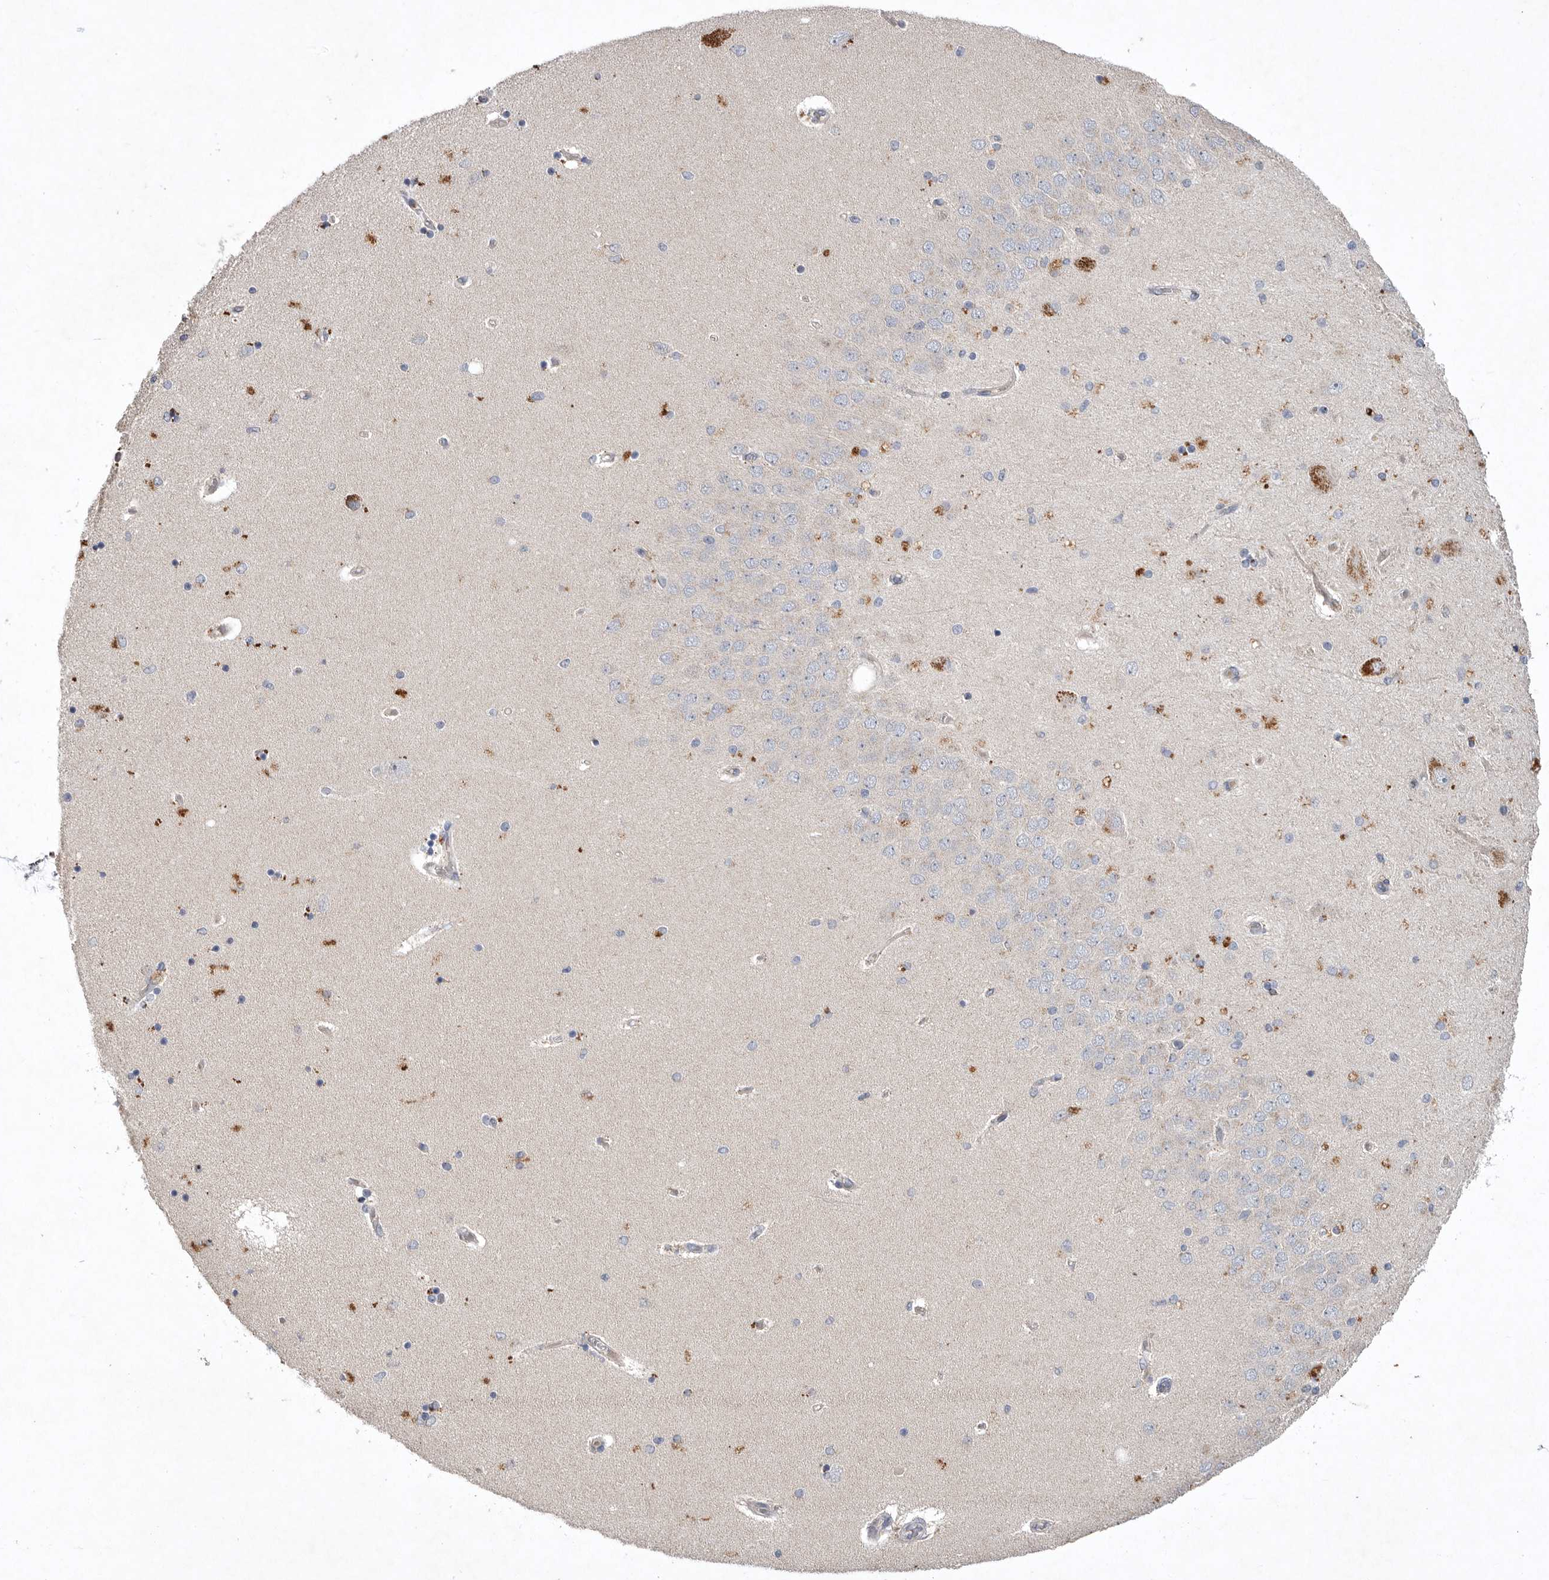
{"staining": {"intensity": "negative", "quantity": "none", "location": "none"}, "tissue": "hippocampus", "cell_type": "Glial cells", "image_type": "normal", "snomed": [{"axis": "morphology", "description": "Normal tissue, NOS"}, {"axis": "topography", "description": "Hippocampus"}], "caption": "Protein analysis of normal hippocampus displays no significant staining in glial cells. (DAB (3,3'-diaminobenzidine) IHC visualized using brightfield microscopy, high magnification).", "gene": "TNFSF14", "patient": {"sex": "female", "age": 54}}